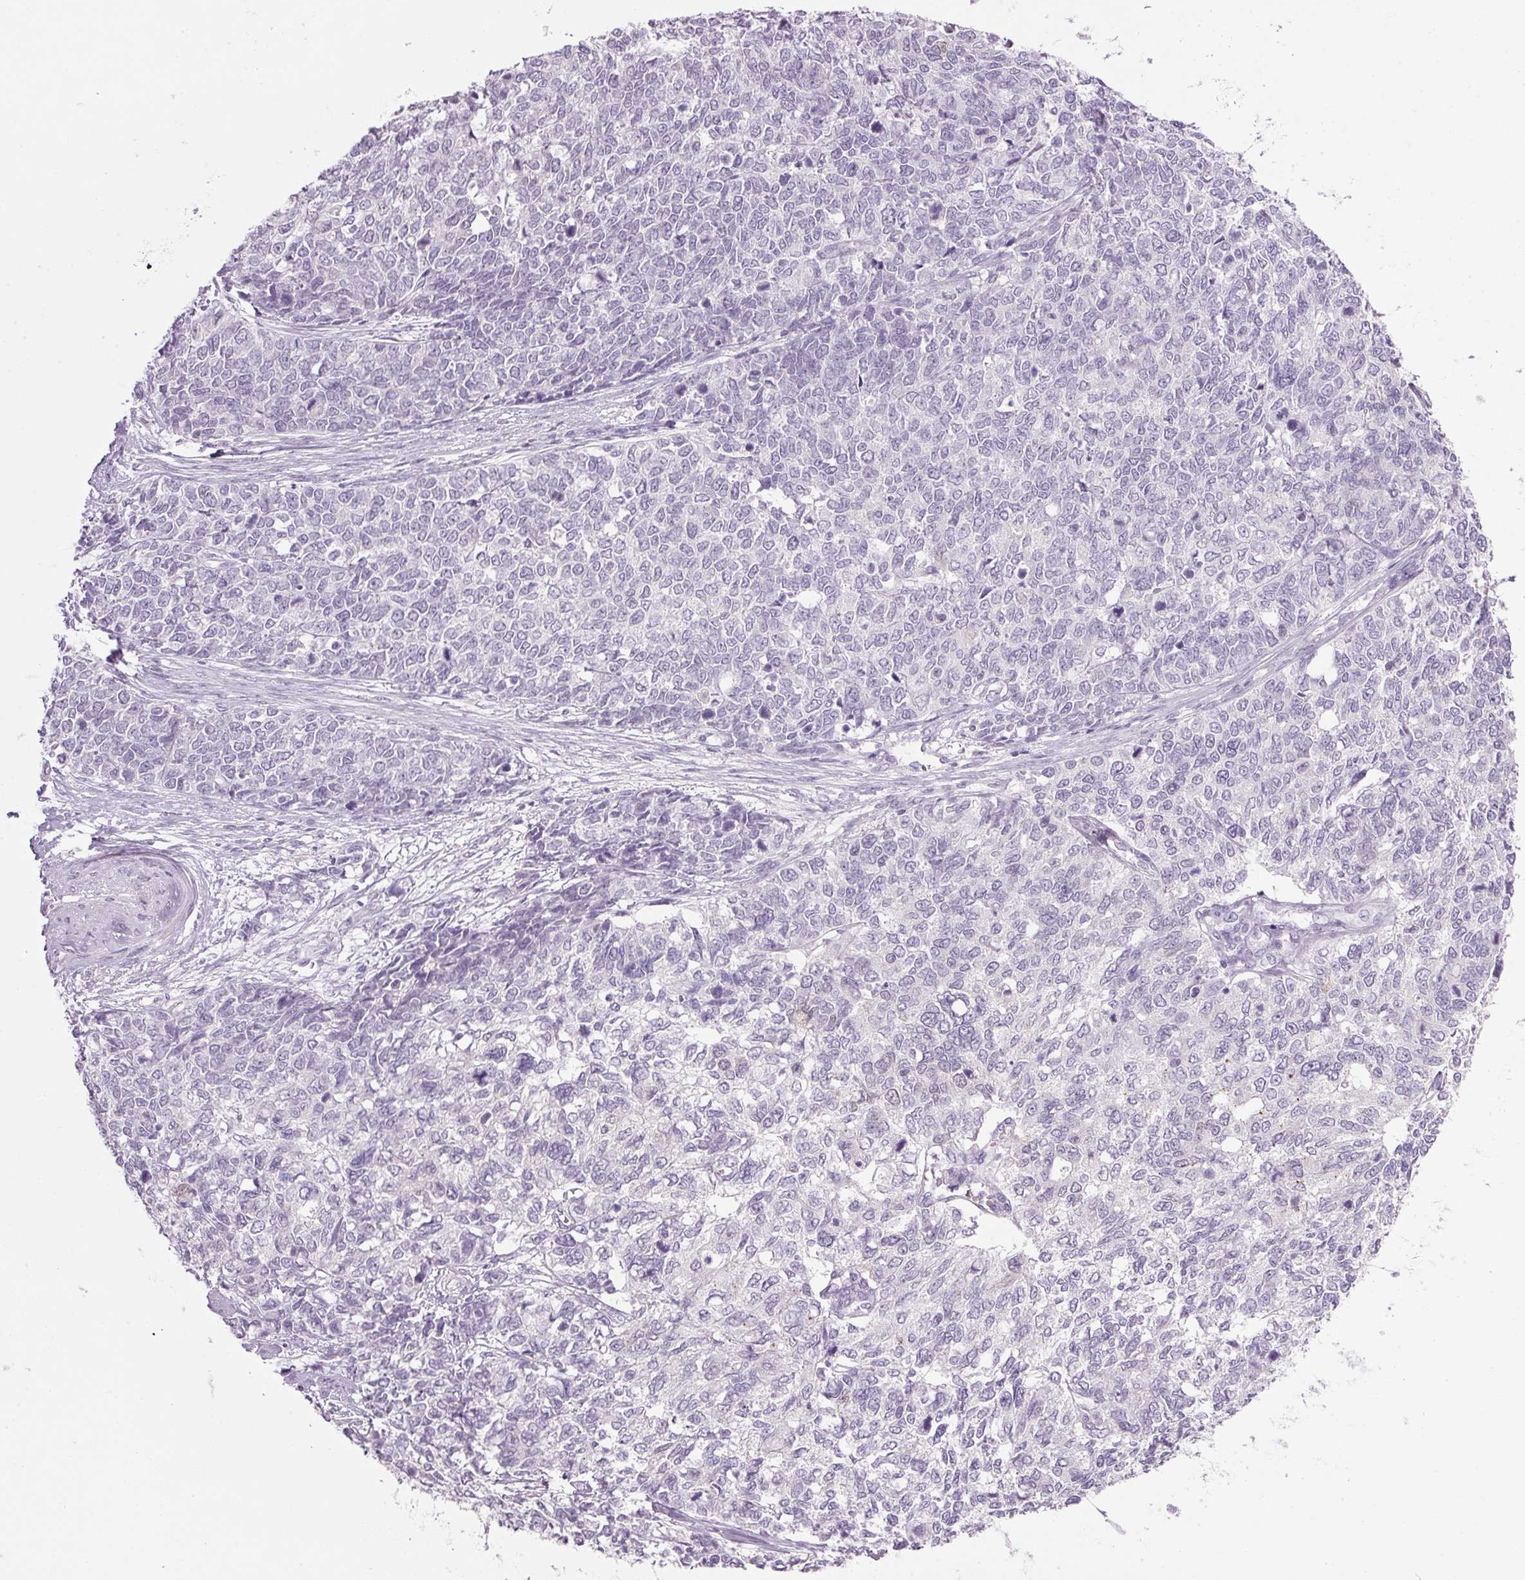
{"staining": {"intensity": "negative", "quantity": "none", "location": "none"}, "tissue": "cervical cancer", "cell_type": "Tumor cells", "image_type": "cancer", "snomed": [{"axis": "morphology", "description": "Adenocarcinoma, NOS"}, {"axis": "topography", "description": "Cervix"}], "caption": "Tumor cells show no significant positivity in cervical adenocarcinoma.", "gene": "PPP1R1A", "patient": {"sex": "female", "age": 63}}